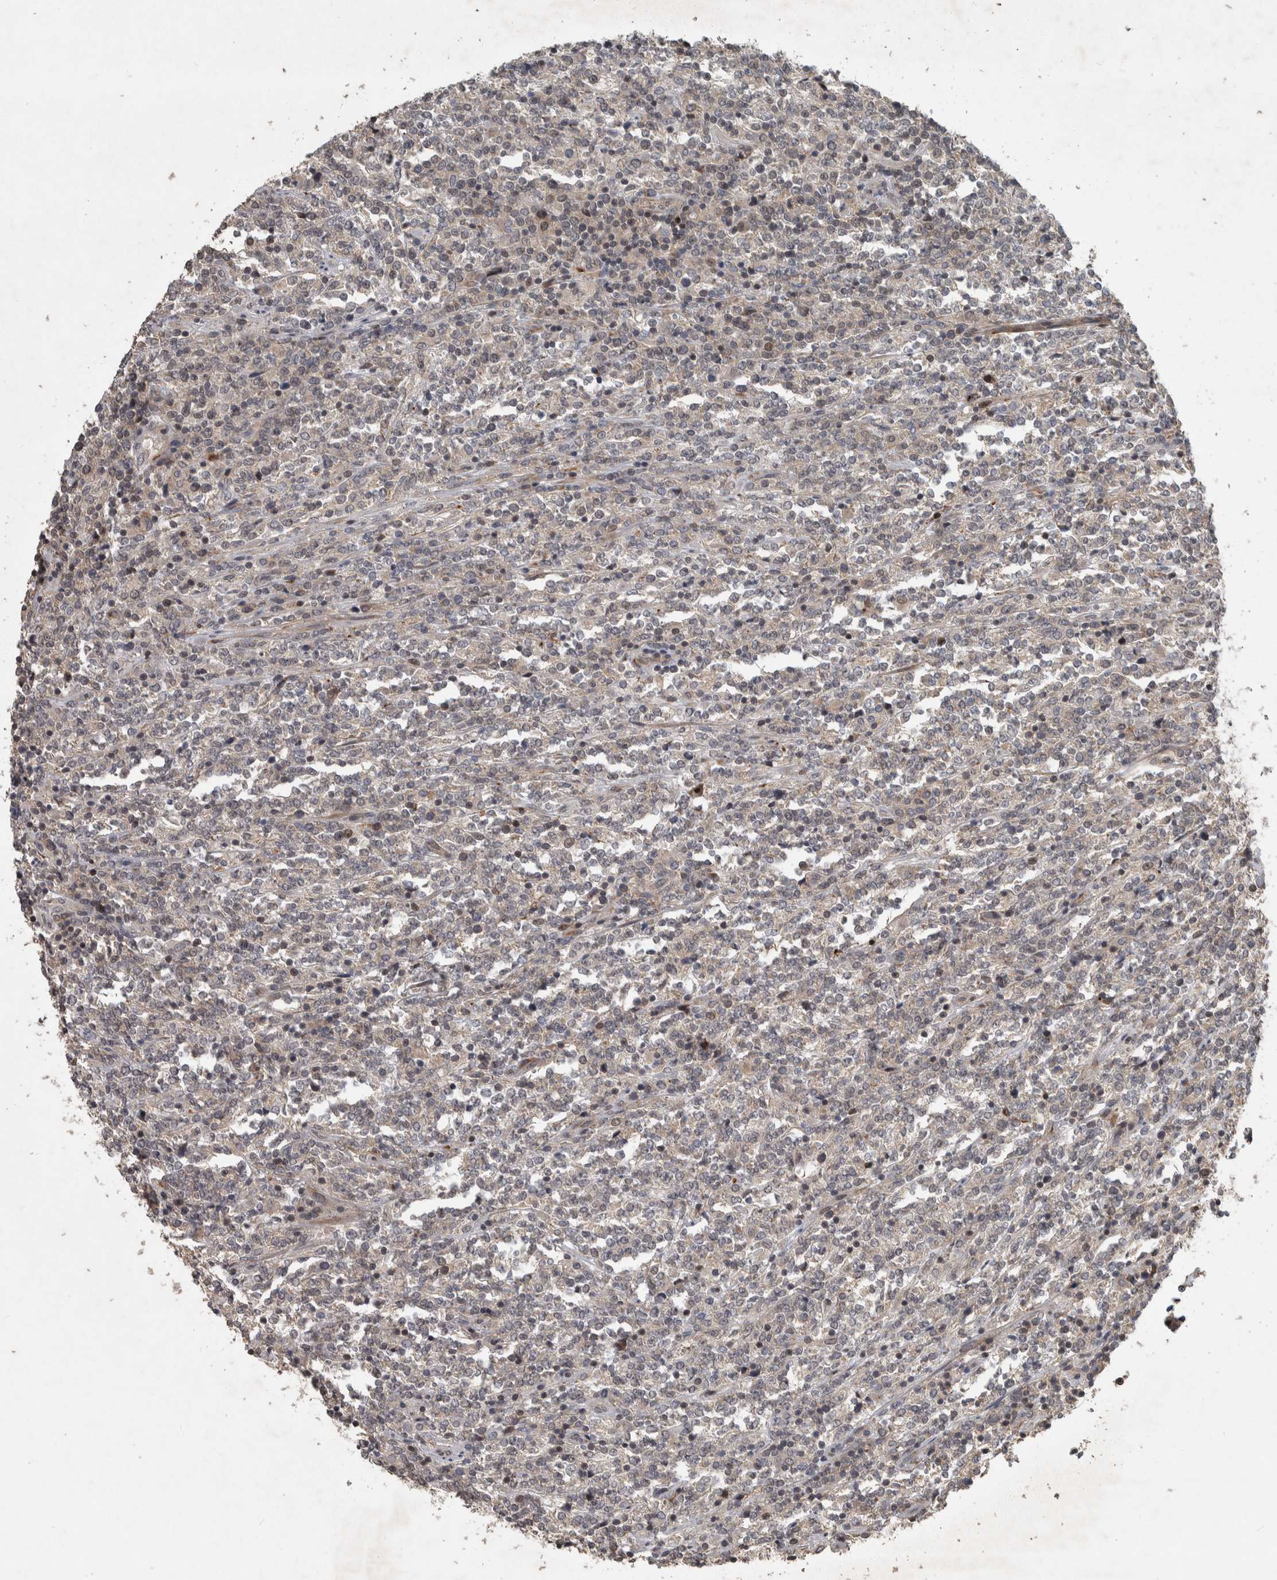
{"staining": {"intensity": "negative", "quantity": "none", "location": "none"}, "tissue": "lymphoma", "cell_type": "Tumor cells", "image_type": "cancer", "snomed": [{"axis": "morphology", "description": "Malignant lymphoma, non-Hodgkin's type, High grade"}, {"axis": "topography", "description": "Soft tissue"}], "caption": "An immunohistochemistry (IHC) image of lymphoma is shown. There is no staining in tumor cells of lymphoma. (Stains: DAB (3,3'-diaminobenzidine) immunohistochemistry (IHC) with hematoxylin counter stain, Microscopy: brightfield microscopy at high magnification).", "gene": "ERAL1", "patient": {"sex": "male", "age": 18}}